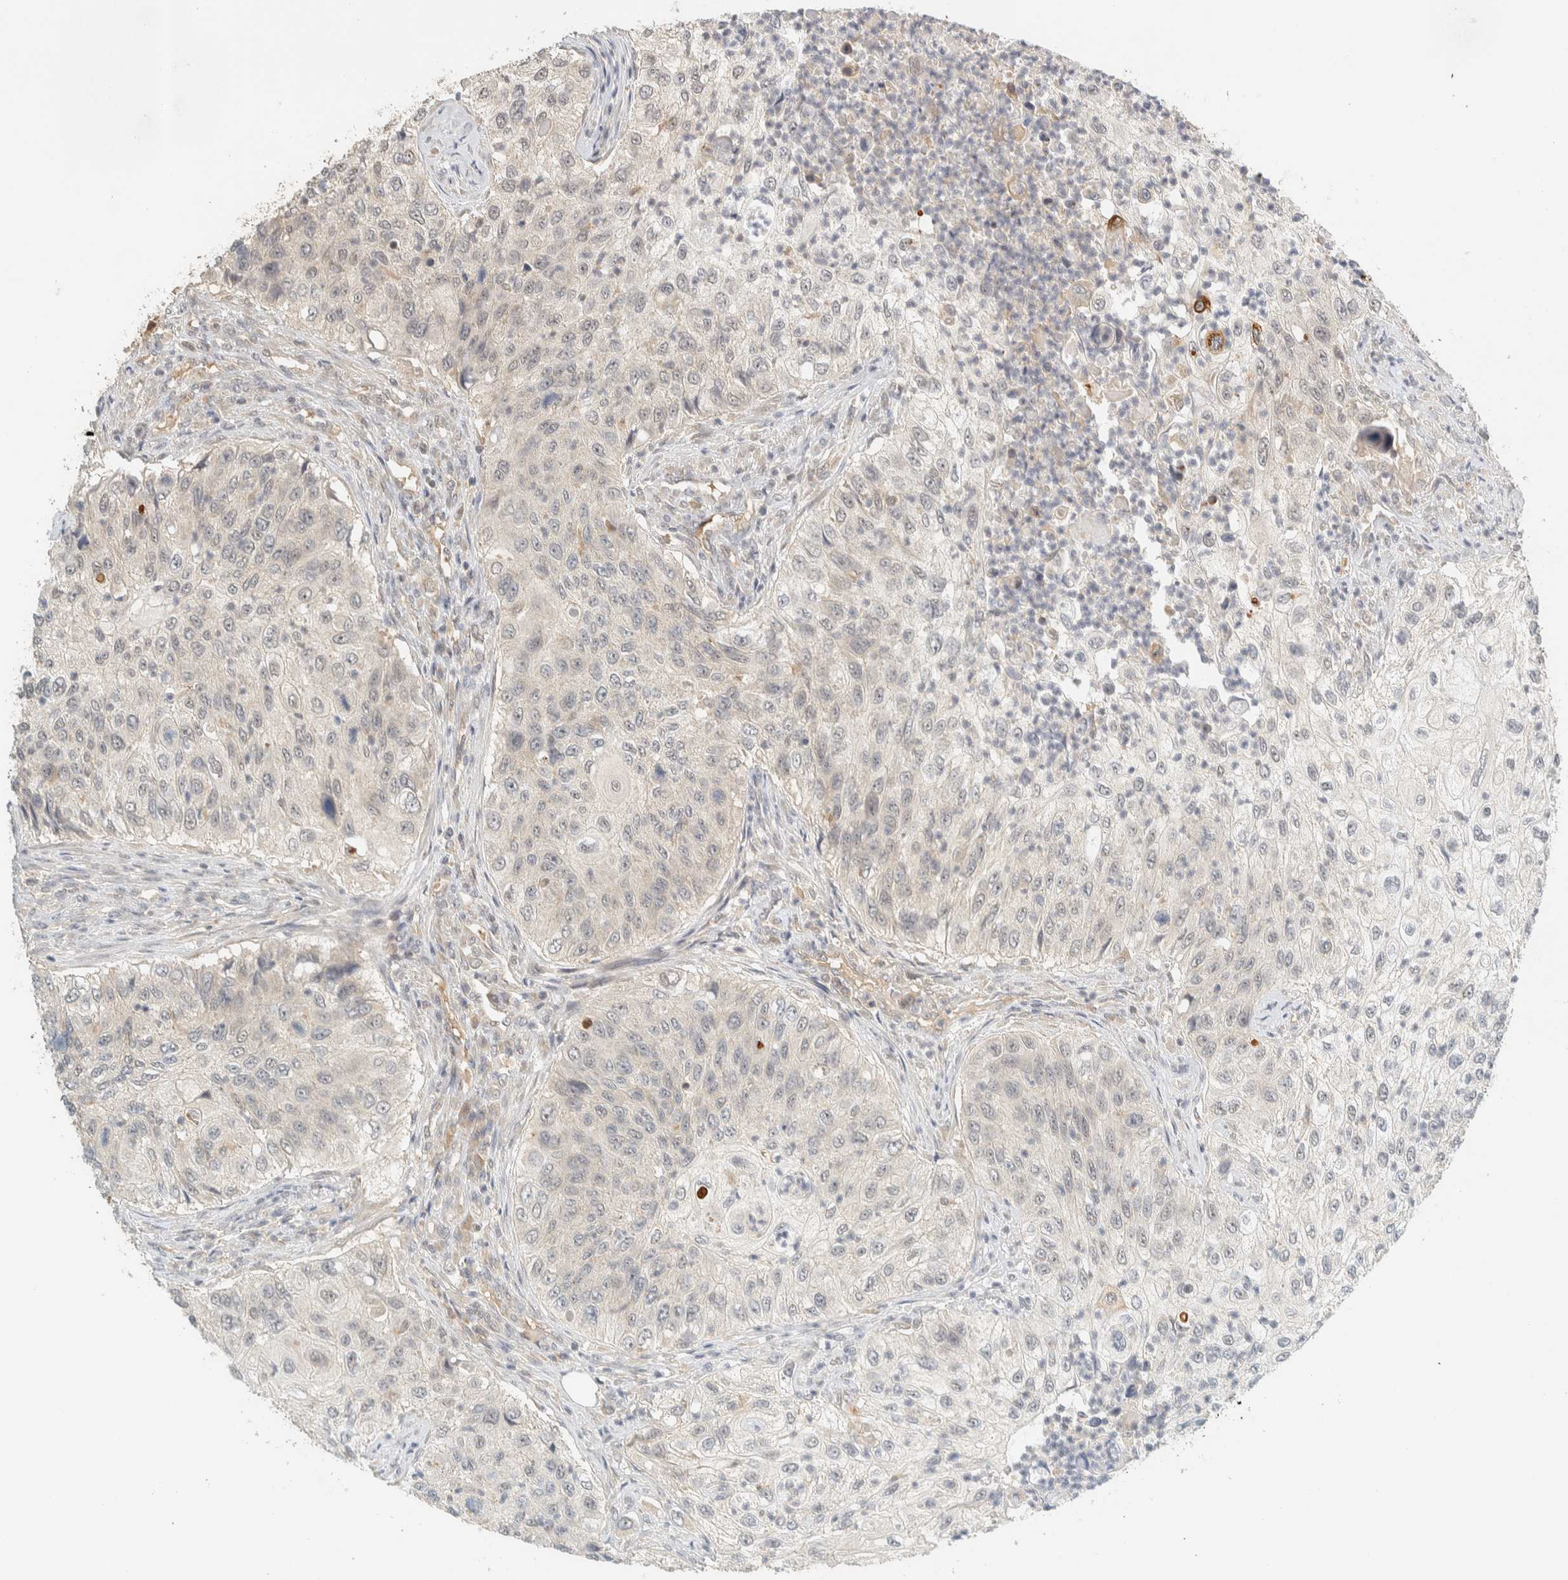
{"staining": {"intensity": "negative", "quantity": "none", "location": "none"}, "tissue": "urothelial cancer", "cell_type": "Tumor cells", "image_type": "cancer", "snomed": [{"axis": "morphology", "description": "Urothelial carcinoma, High grade"}, {"axis": "topography", "description": "Urinary bladder"}], "caption": "Urothelial carcinoma (high-grade) was stained to show a protein in brown. There is no significant positivity in tumor cells.", "gene": "KIFAP3", "patient": {"sex": "female", "age": 60}}